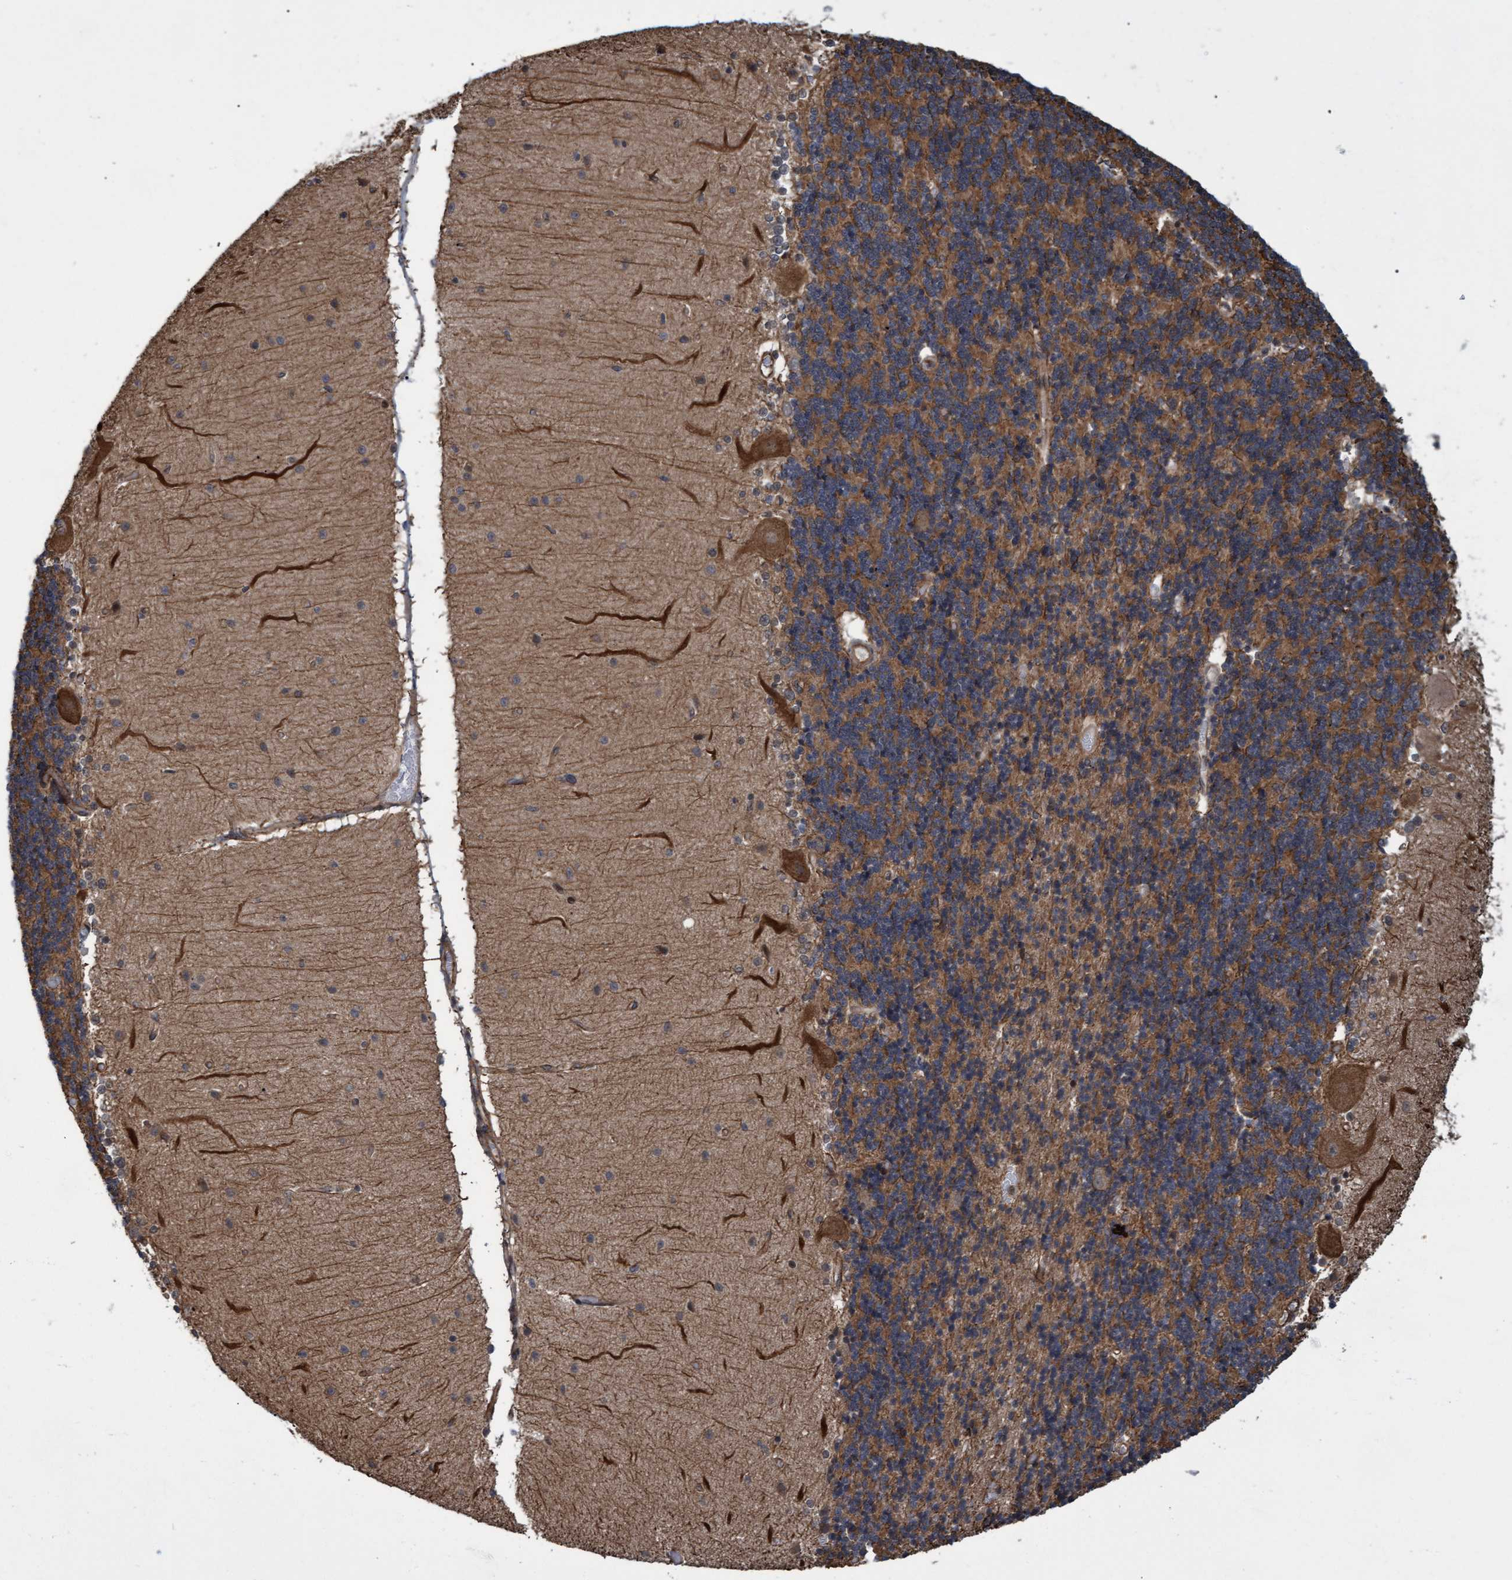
{"staining": {"intensity": "moderate", "quantity": ">75%", "location": "cytoplasmic/membranous"}, "tissue": "cerebellum", "cell_type": "Cells in granular layer", "image_type": "normal", "snomed": [{"axis": "morphology", "description": "Normal tissue, NOS"}, {"axis": "topography", "description": "Cerebellum"}], "caption": "DAB immunohistochemical staining of normal cerebellum demonstrates moderate cytoplasmic/membranous protein staining in approximately >75% of cells in granular layer.", "gene": "TNFRSF10B", "patient": {"sex": "female", "age": 54}}